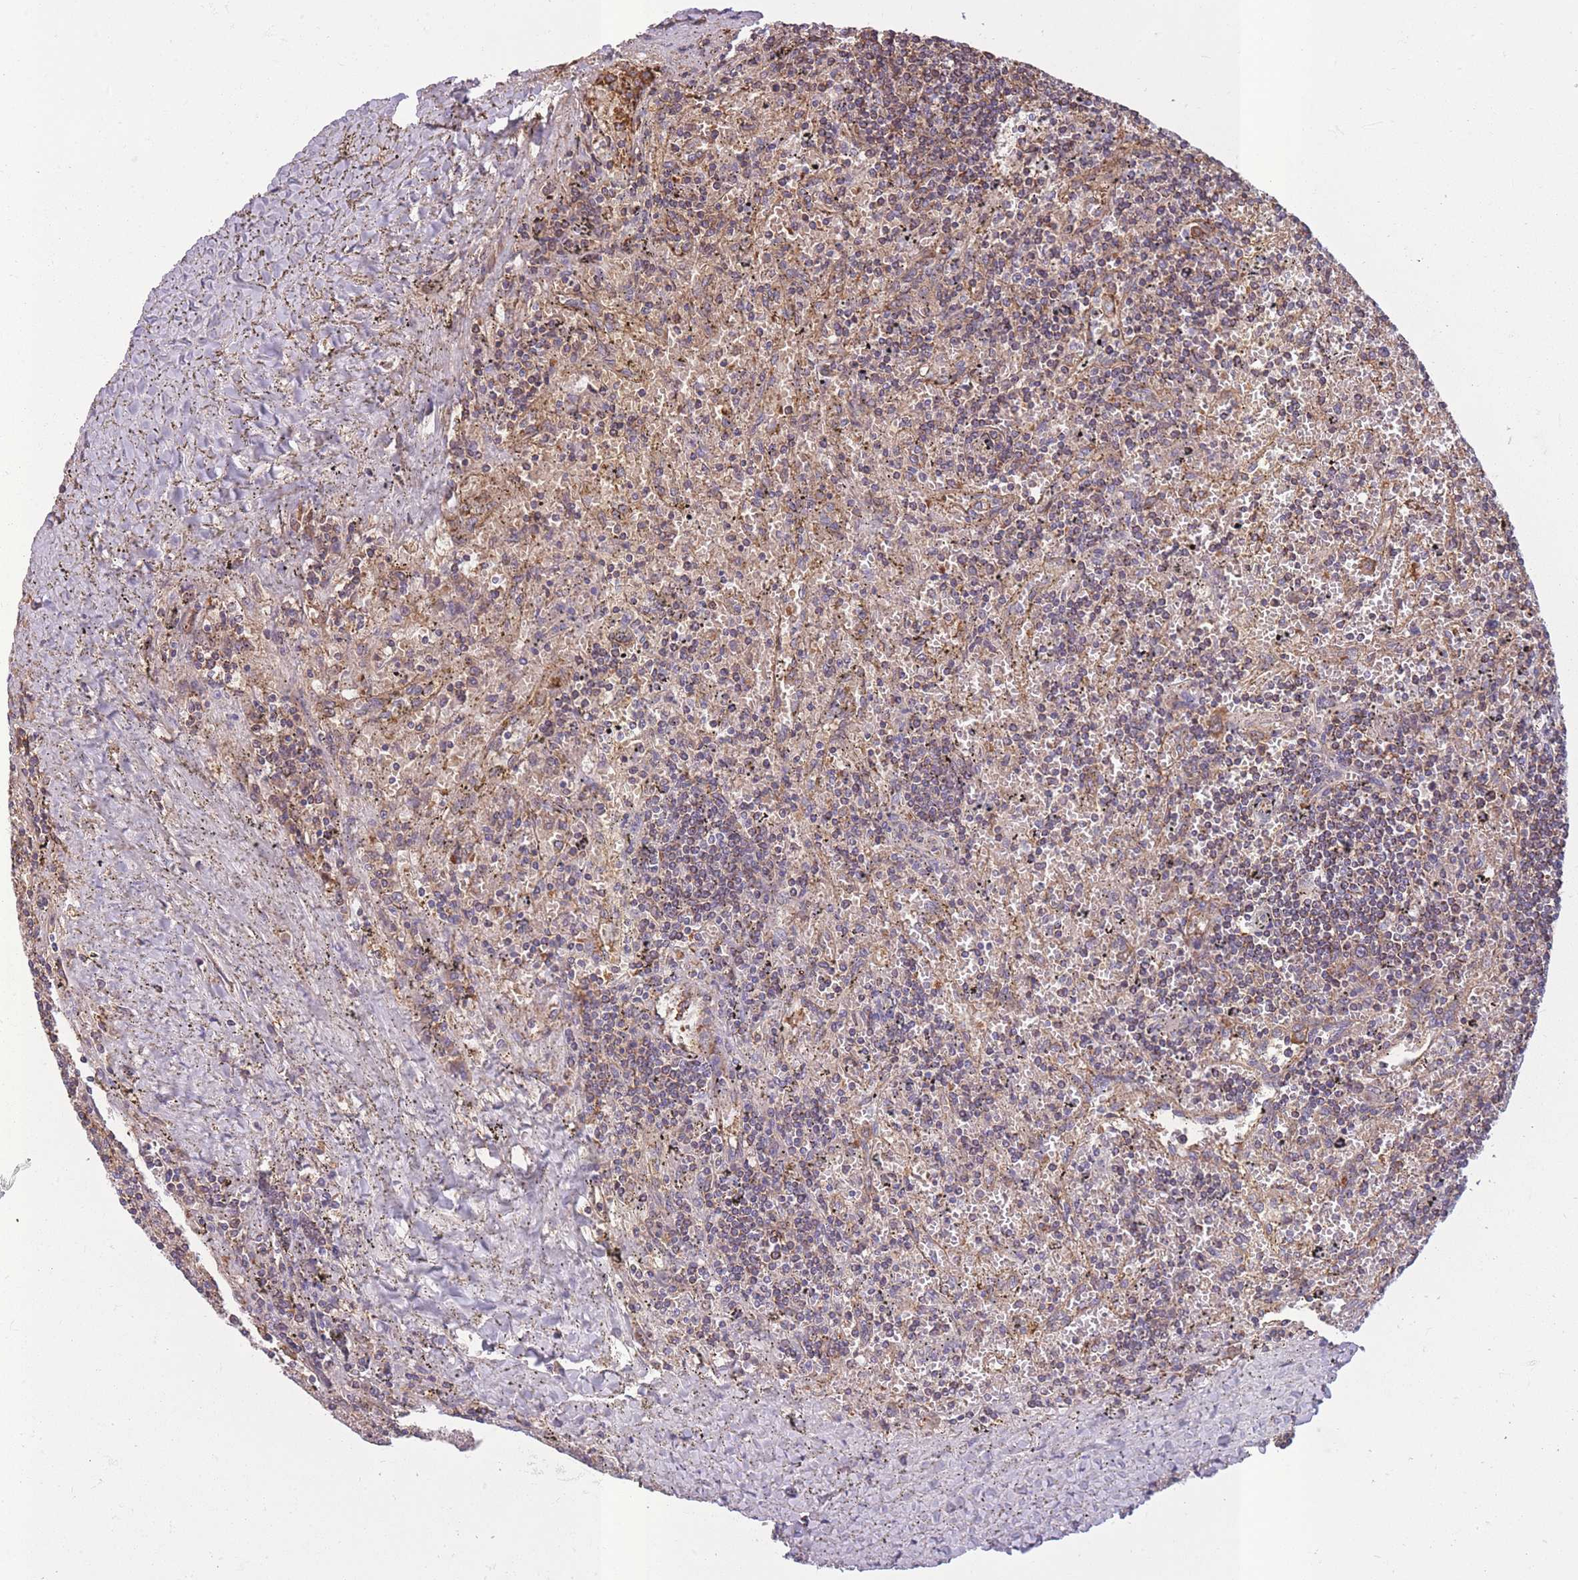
{"staining": {"intensity": "negative", "quantity": "none", "location": "none"}, "tissue": "lymphoma", "cell_type": "Tumor cells", "image_type": "cancer", "snomed": [{"axis": "morphology", "description": "Malignant lymphoma, non-Hodgkin's type, Low grade"}, {"axis": "topography", "description": "Spleen"}], "caption": "Tumor cells show no significant expression in low-grade malignant lymphoma, non-Hodgkin's type.", "gene": "KAT2A", "patient": {"sex": "male", "age": 76}}